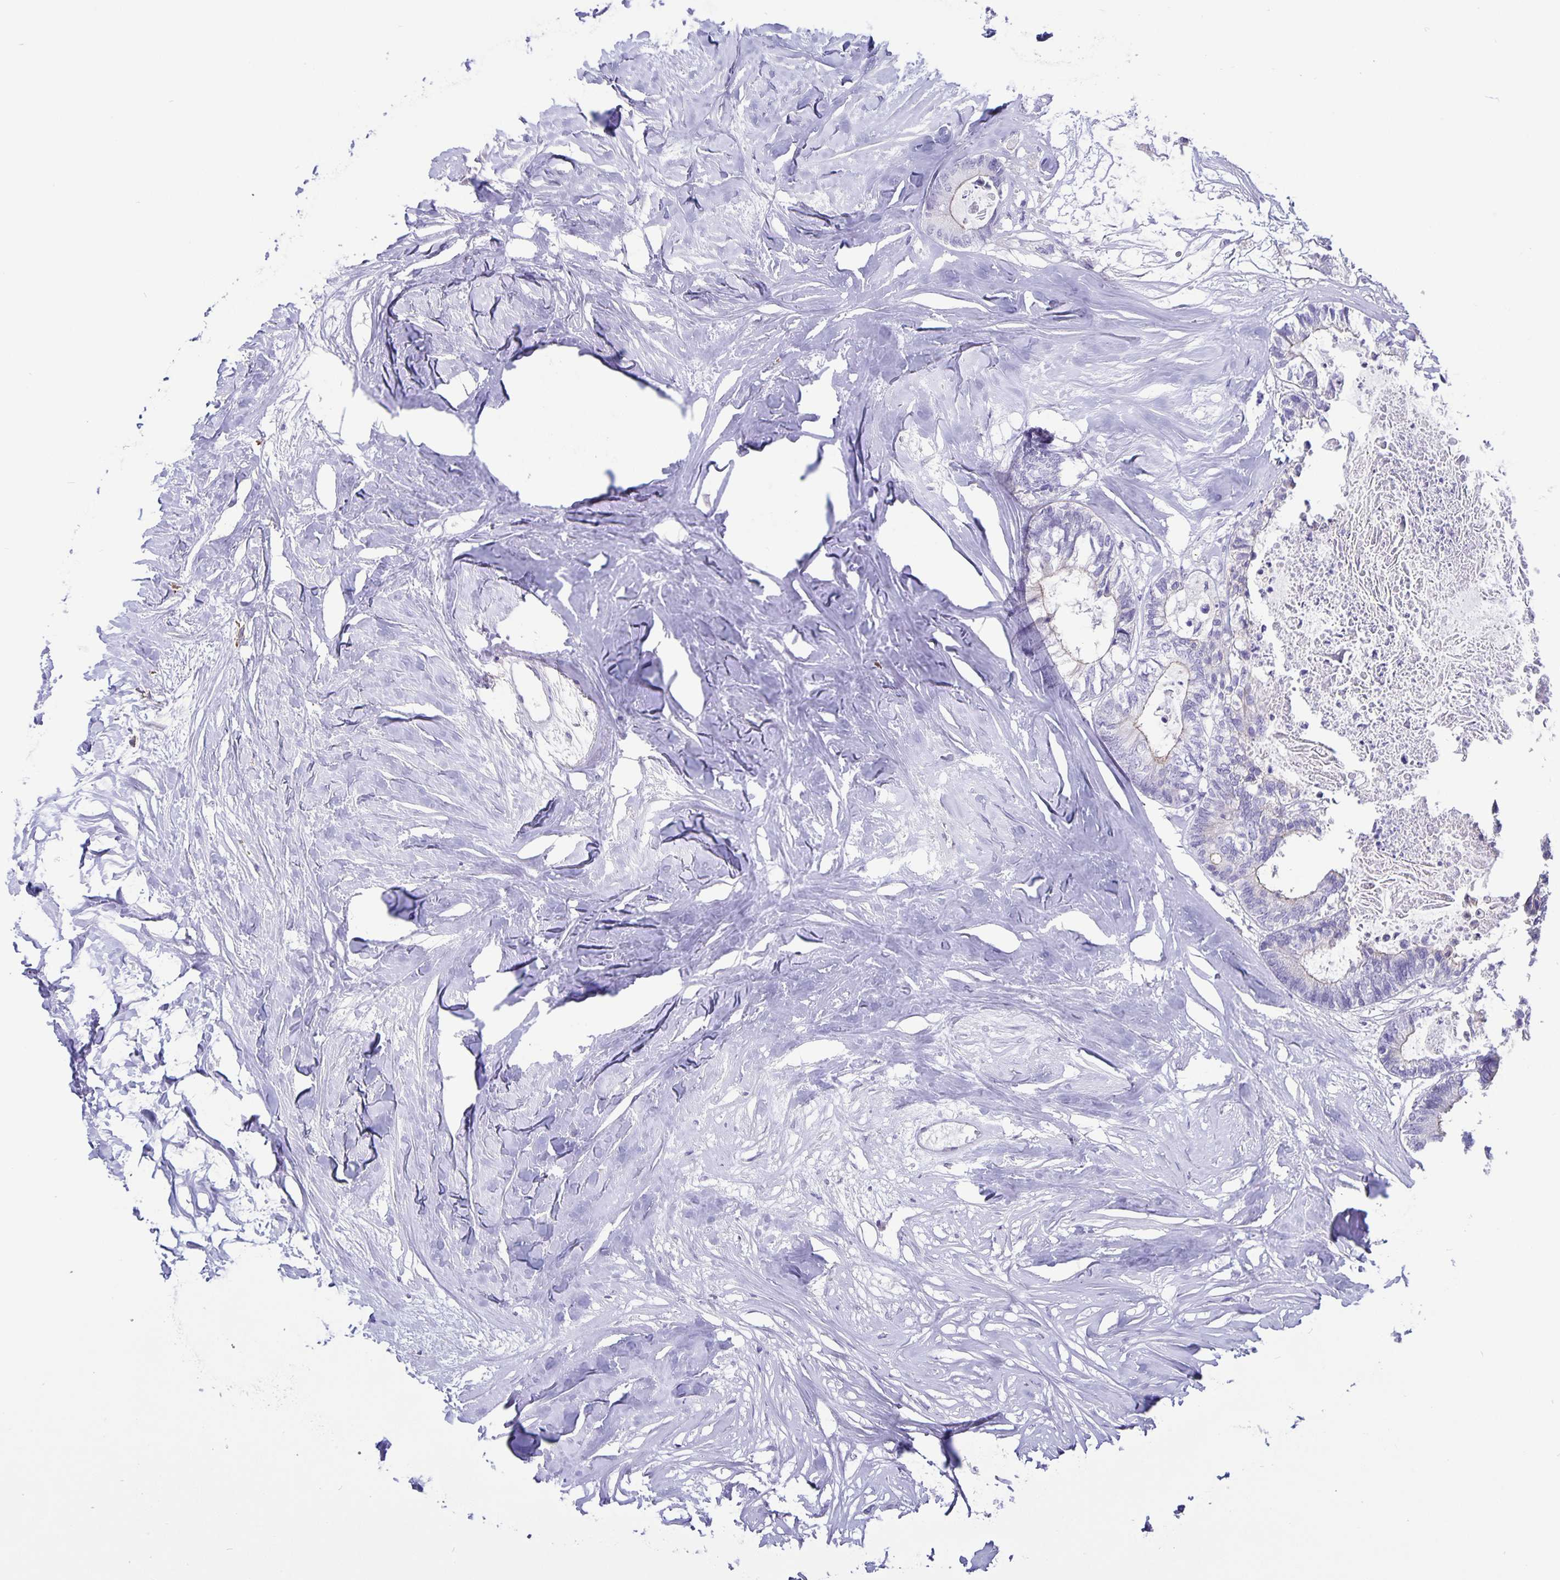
{"staining": {"intensity": "negative", "quantity": "none", "location": "none"}, "tissue": "colorectal cancer", "cell_type": "Tumor cells", "image_type": "cancer", "snomed": [{"axis": "morphology", "description": "Adenocarcinoma, NOS"}, {"axis": "topography", "description": "Colon"}, {"axis": "topography", "description": "Rectum"}], "caption": "Immunohistochemistry of colorectal cancer shows no positivity in tumor cells. (DAB immunohistochemistry (IHC) visualized using brightfield microscopy, high magnification).", "gene": "ERMN", "patient": {"sex": "male", "age": 57}}